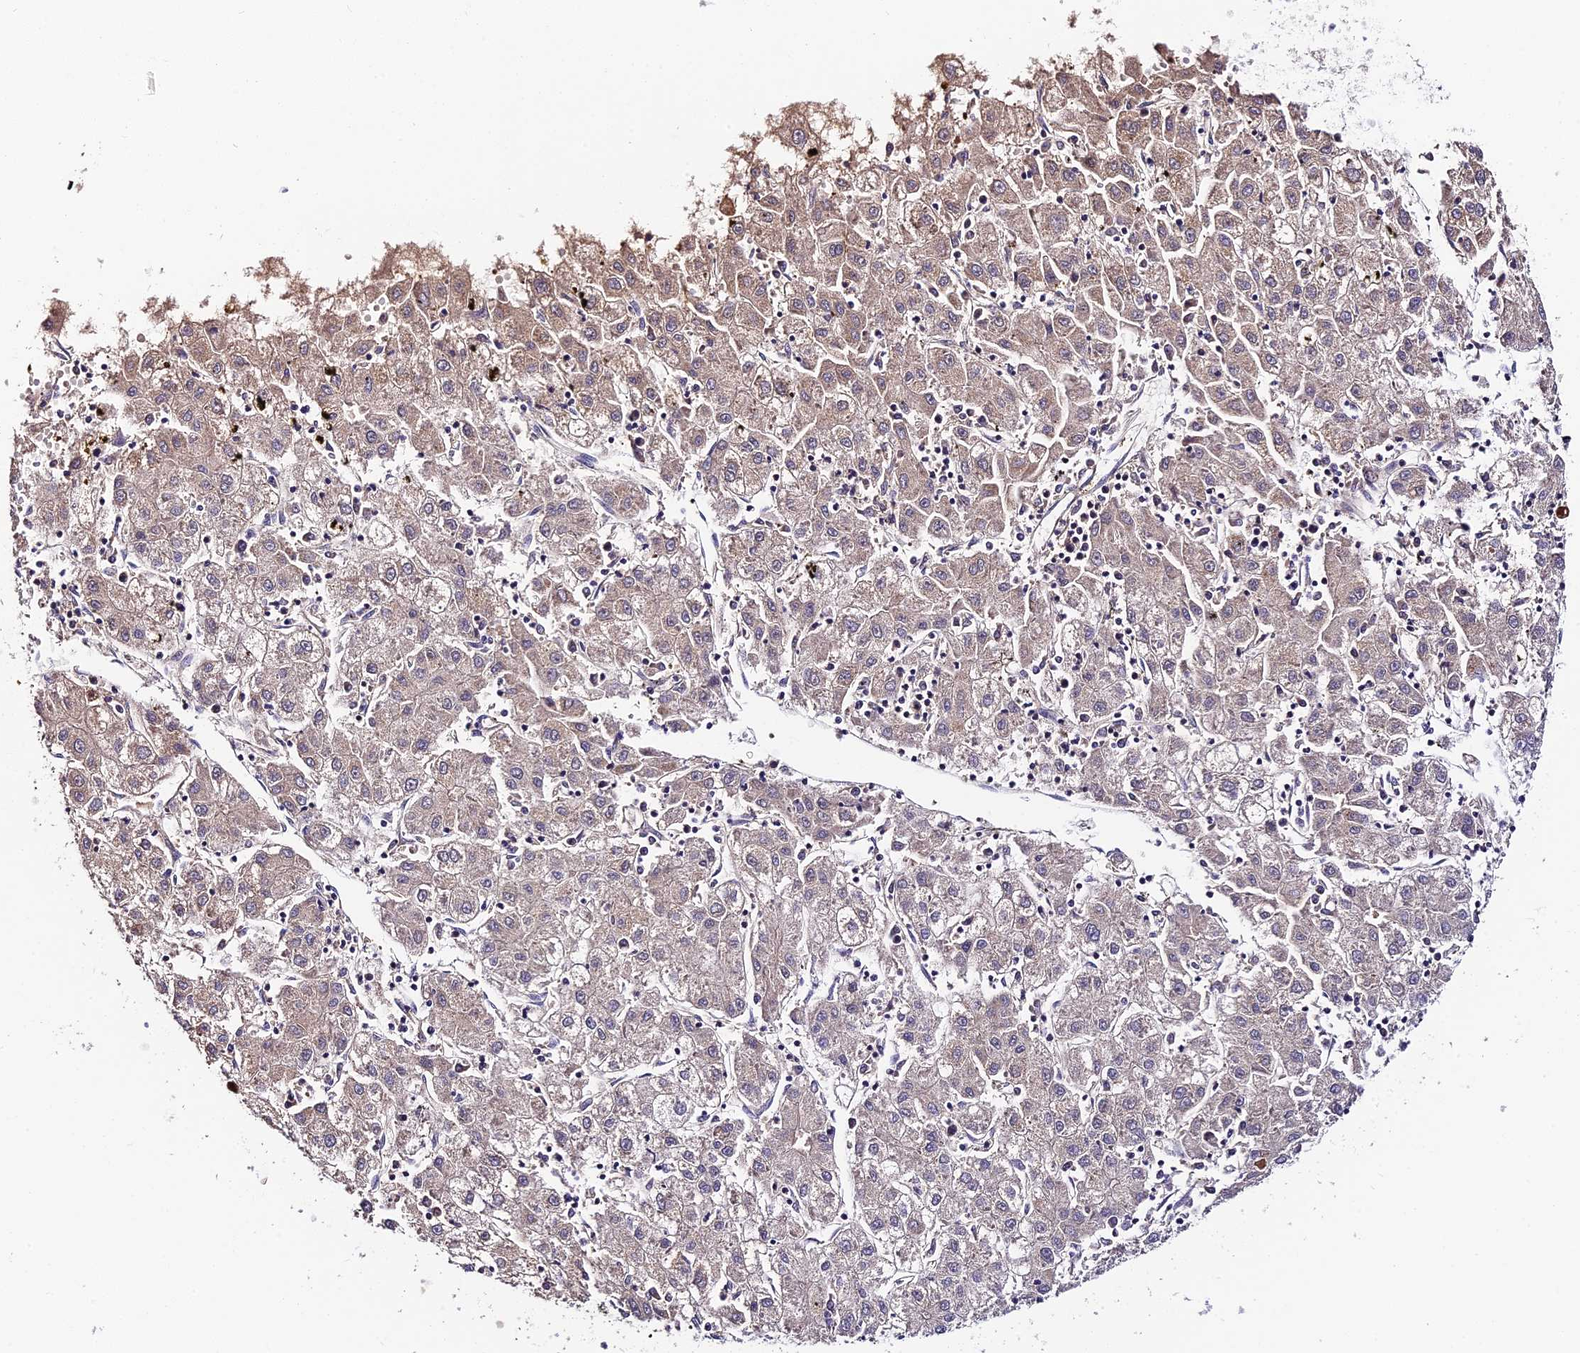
{"staining": {"intensity": "moderate", "quantity": "<25%", "location": "cytoplasmic/membranous"}, "tissue": "liver cancer", "cell_type": "Tumor cells", "image_type": "cancer", "snomed": [{"axis": "morphology", "description": "Carcinoma, Hepatocellular, NOS"}, {"axis": "topography", "description": "Liver"}], "caption": "IHC staining of liver cancer, which exhibits low levels of moderate cytoplasmic/membranous positivity in approximately <25% of tumor cells indicating moderate cytoplasmic/membranous protein positivity. The staining was performed using DAB (brown) for protein detection and nuclei were counterstained in hematoxylin (blue).", "gene": "C3orf20", "patient": {"sex": "male", "age": 72}}